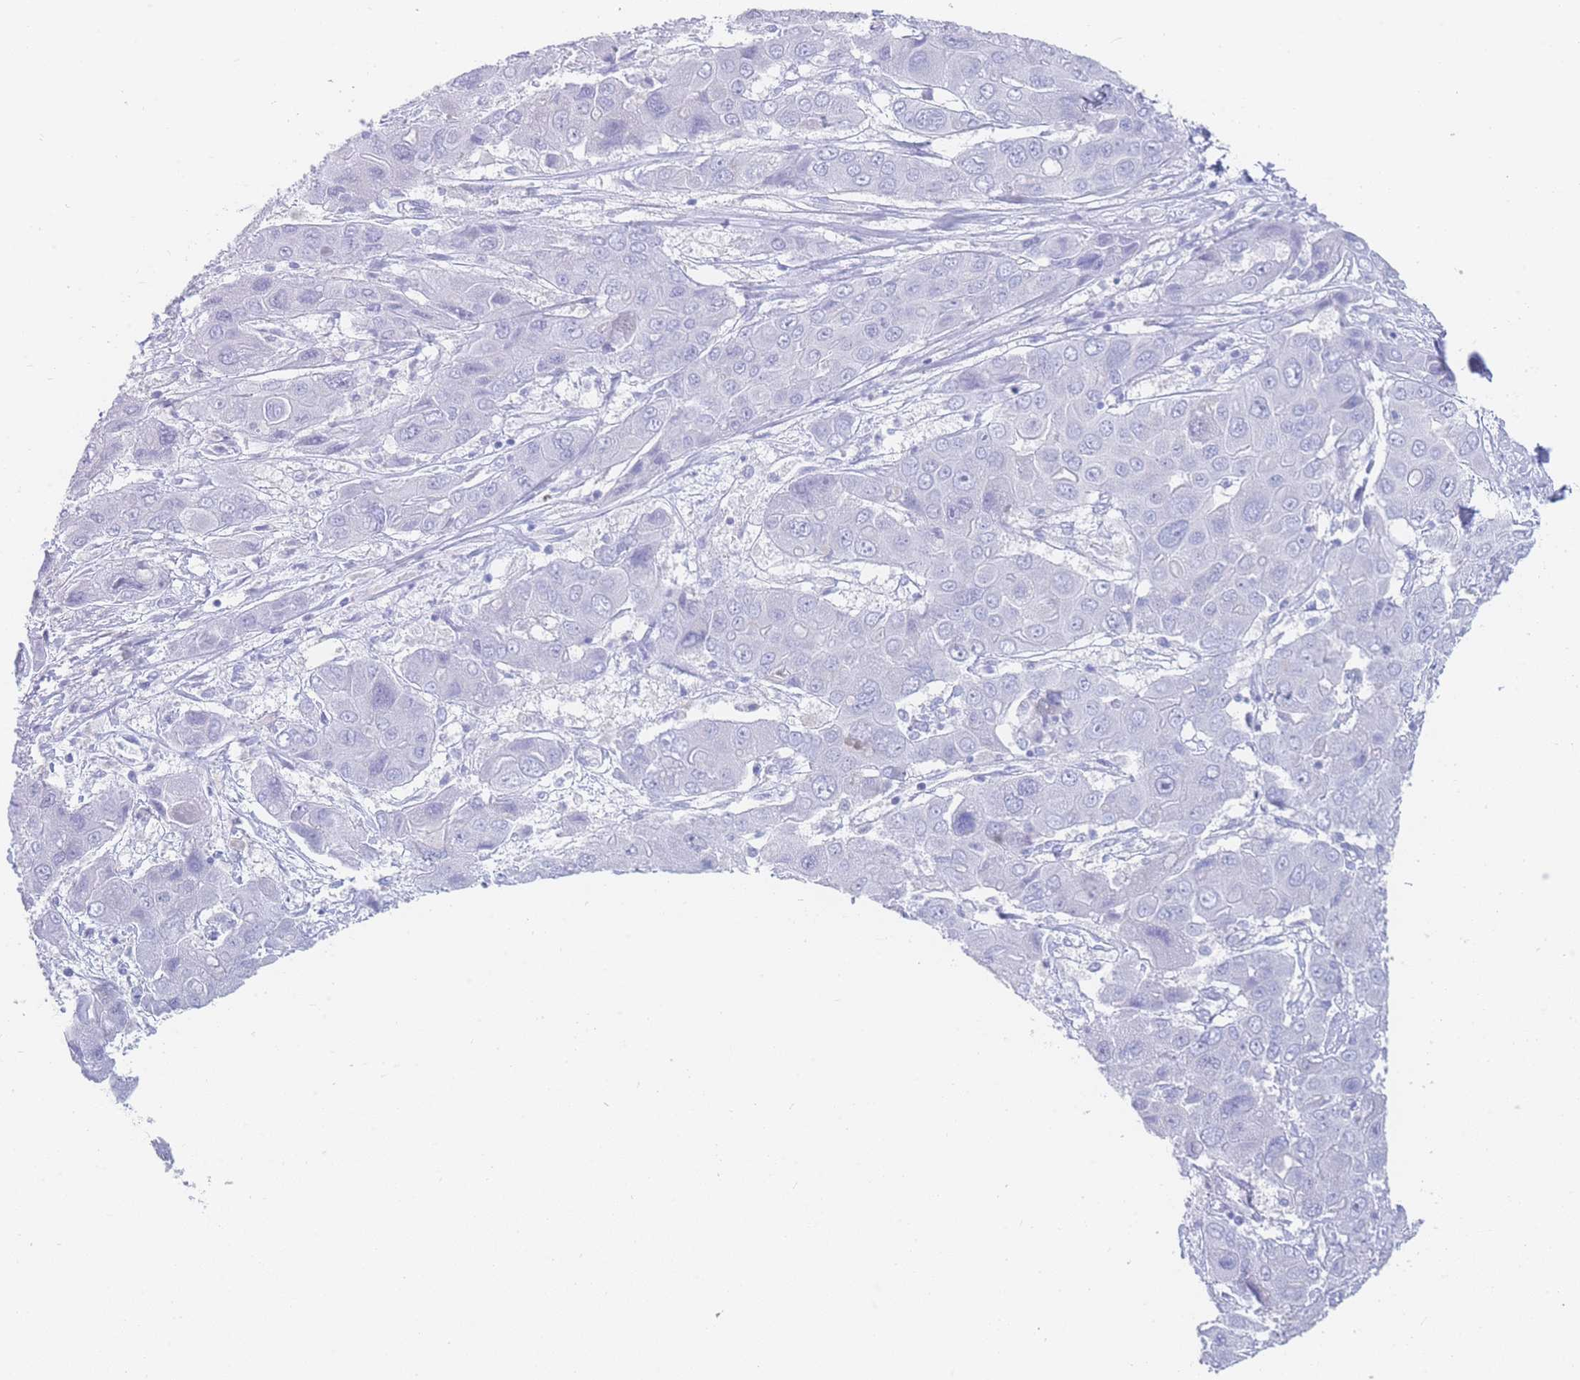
{"staining": {"intensity": "negative", "quantity": "none", "location": "none"}, "tissue": "liver cancer", "cell_type": "Tumor cells", "image_type": "cancer", "snomed": [{"axis": "morphology", "description": "Cholangiocarcinoma"}, {"axis": "topography", "description": "Liver"}], "caption": "Liver cholangiocarcinoma was stained to show a protein in brown. There is no significant positivity in tumor cells. (DAB (3,3'-diaminobenzidine) immunohistochemistry visualized using brightfield microscopy, high magnification).", "gene": "LZTFL1", "patient": {"sex": "male", "age": 67}}